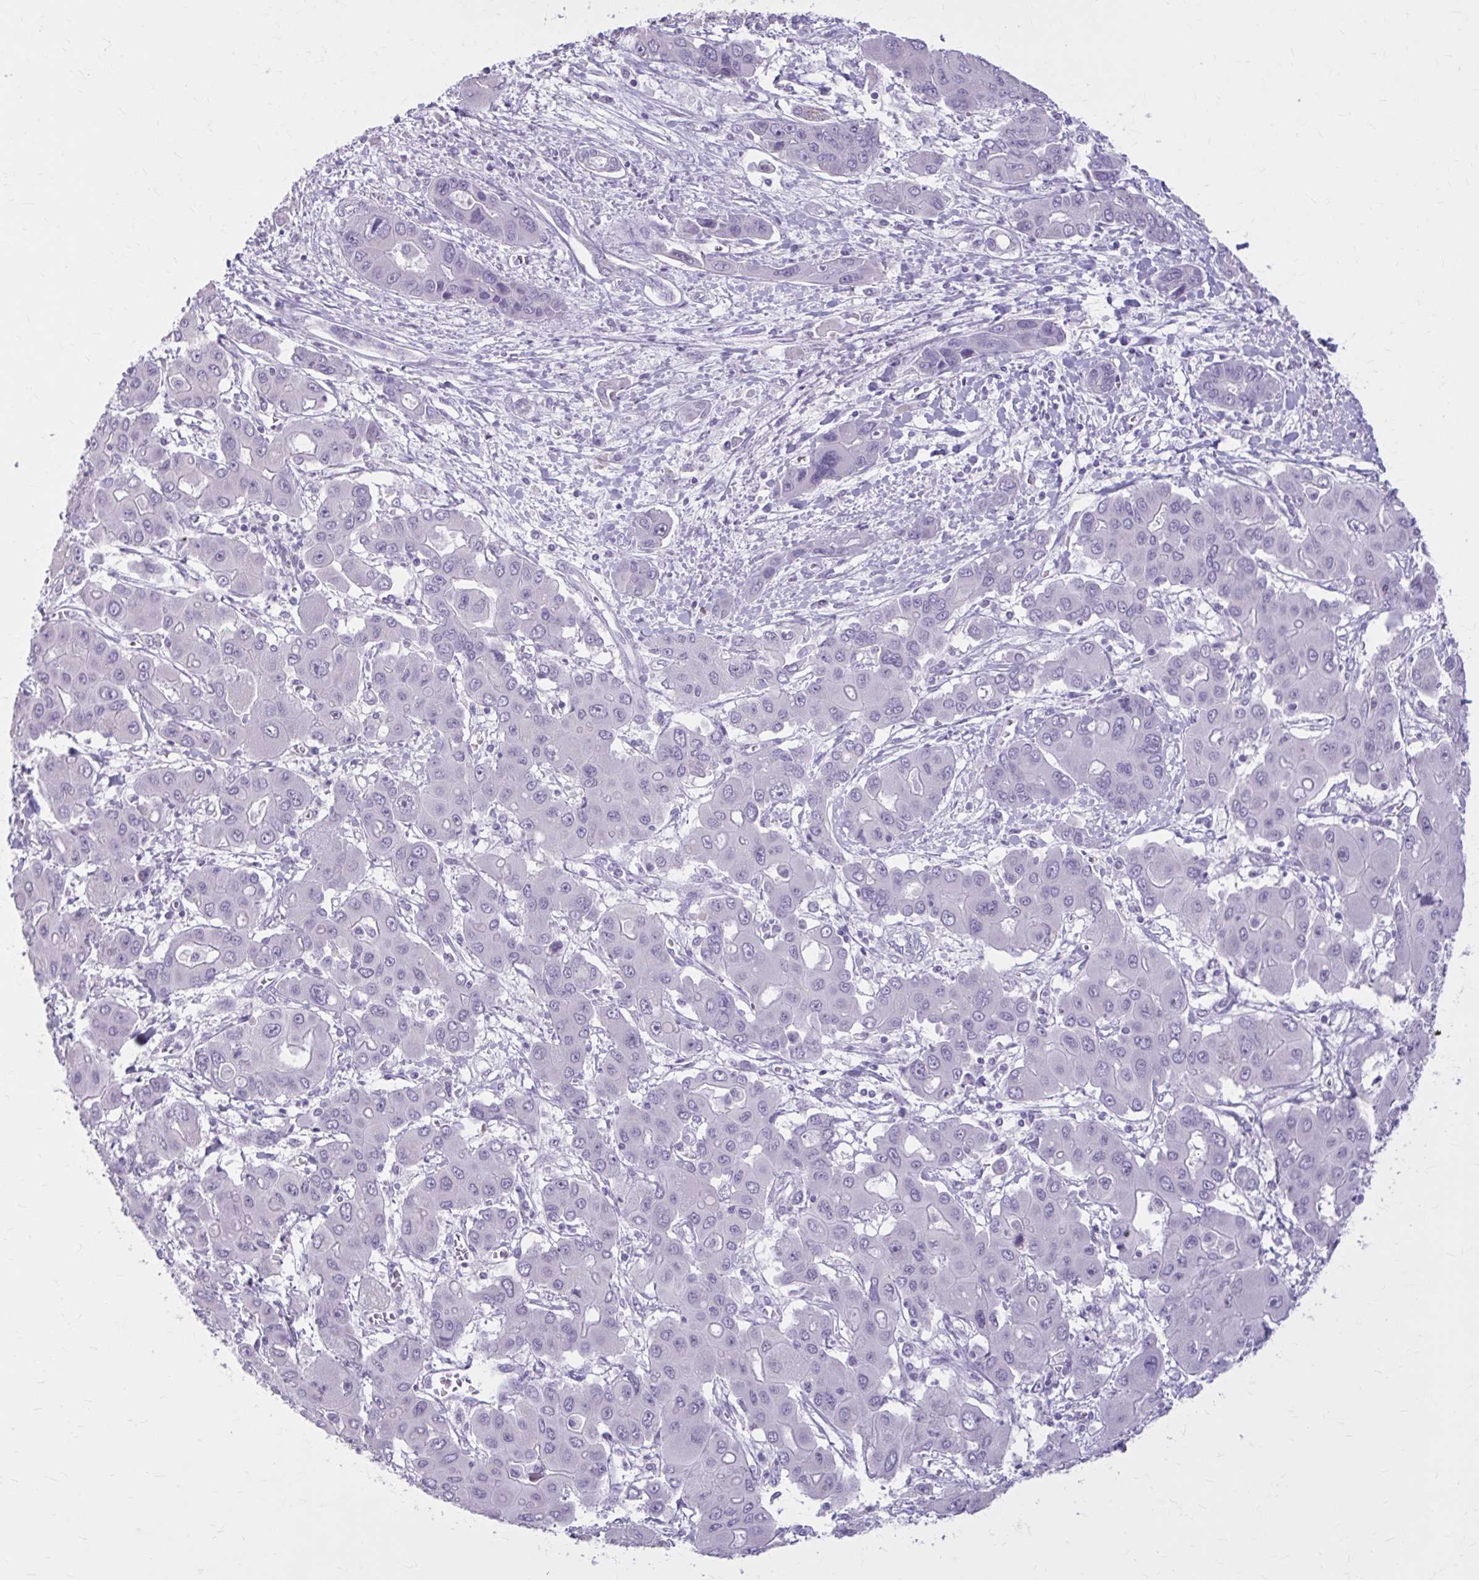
{"staining": {"intensity": "negative", "quantity": "none", "location": "none"}, "tissue": "liver cancer", "cell_type": "Tumor cells", "image_type": "cancer", "snomed": [{"axis": "morphology", "description": "Cholangiocarcinoma"}, {"axis": "topography", "description": "Liver"}], "caption": "The micrograph shows no significant staining in tumor cells of cholangiocarcinoma (liver).", "gene": "OR4B1", "patient": {"sex": "male", "age": 67}}